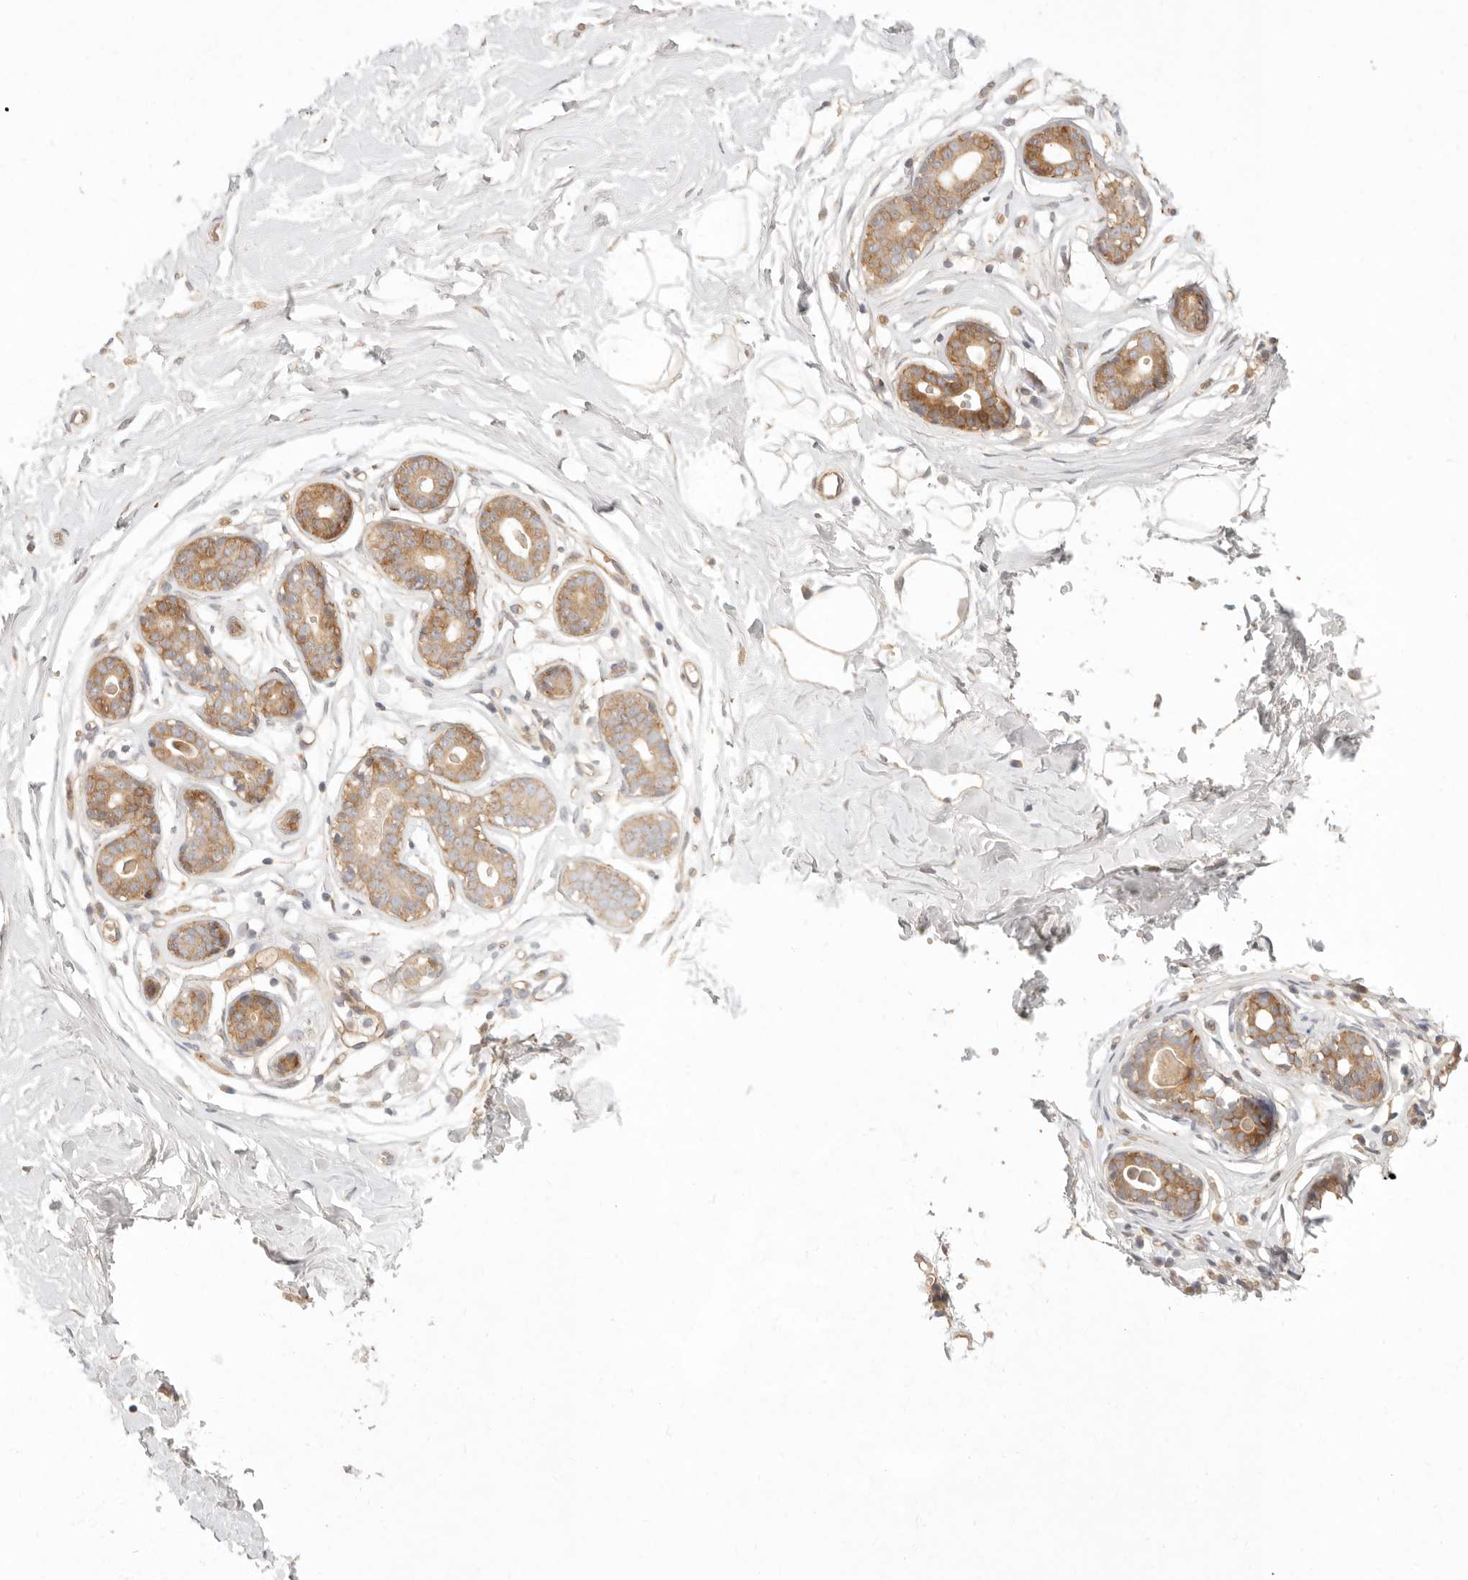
{"staining": {"intensity": "negative", "quantity": "none", "location": "none"}, "tissue": "breast", "cell_type": "Adipocytes", "image_type": "normal", "snomed": [{"axis": "morphology", "description": "Normal tissue, NOS"}, {"axis": "morphology", "description": "Adenoma, NOS"}, {"axis": "topography", "description": "Breast"}], "caption": "High power microscopy micrograph of an immunohistochemistry image of unremarkable breast, revealing no significant expression in adipocytes. (Brightfield microscopy of DAB (3,3'-diaminobenzidine) IHC at high magnification).", "gene": "PPP1R3B", "patient": {"sex": "female", "age": 23}}